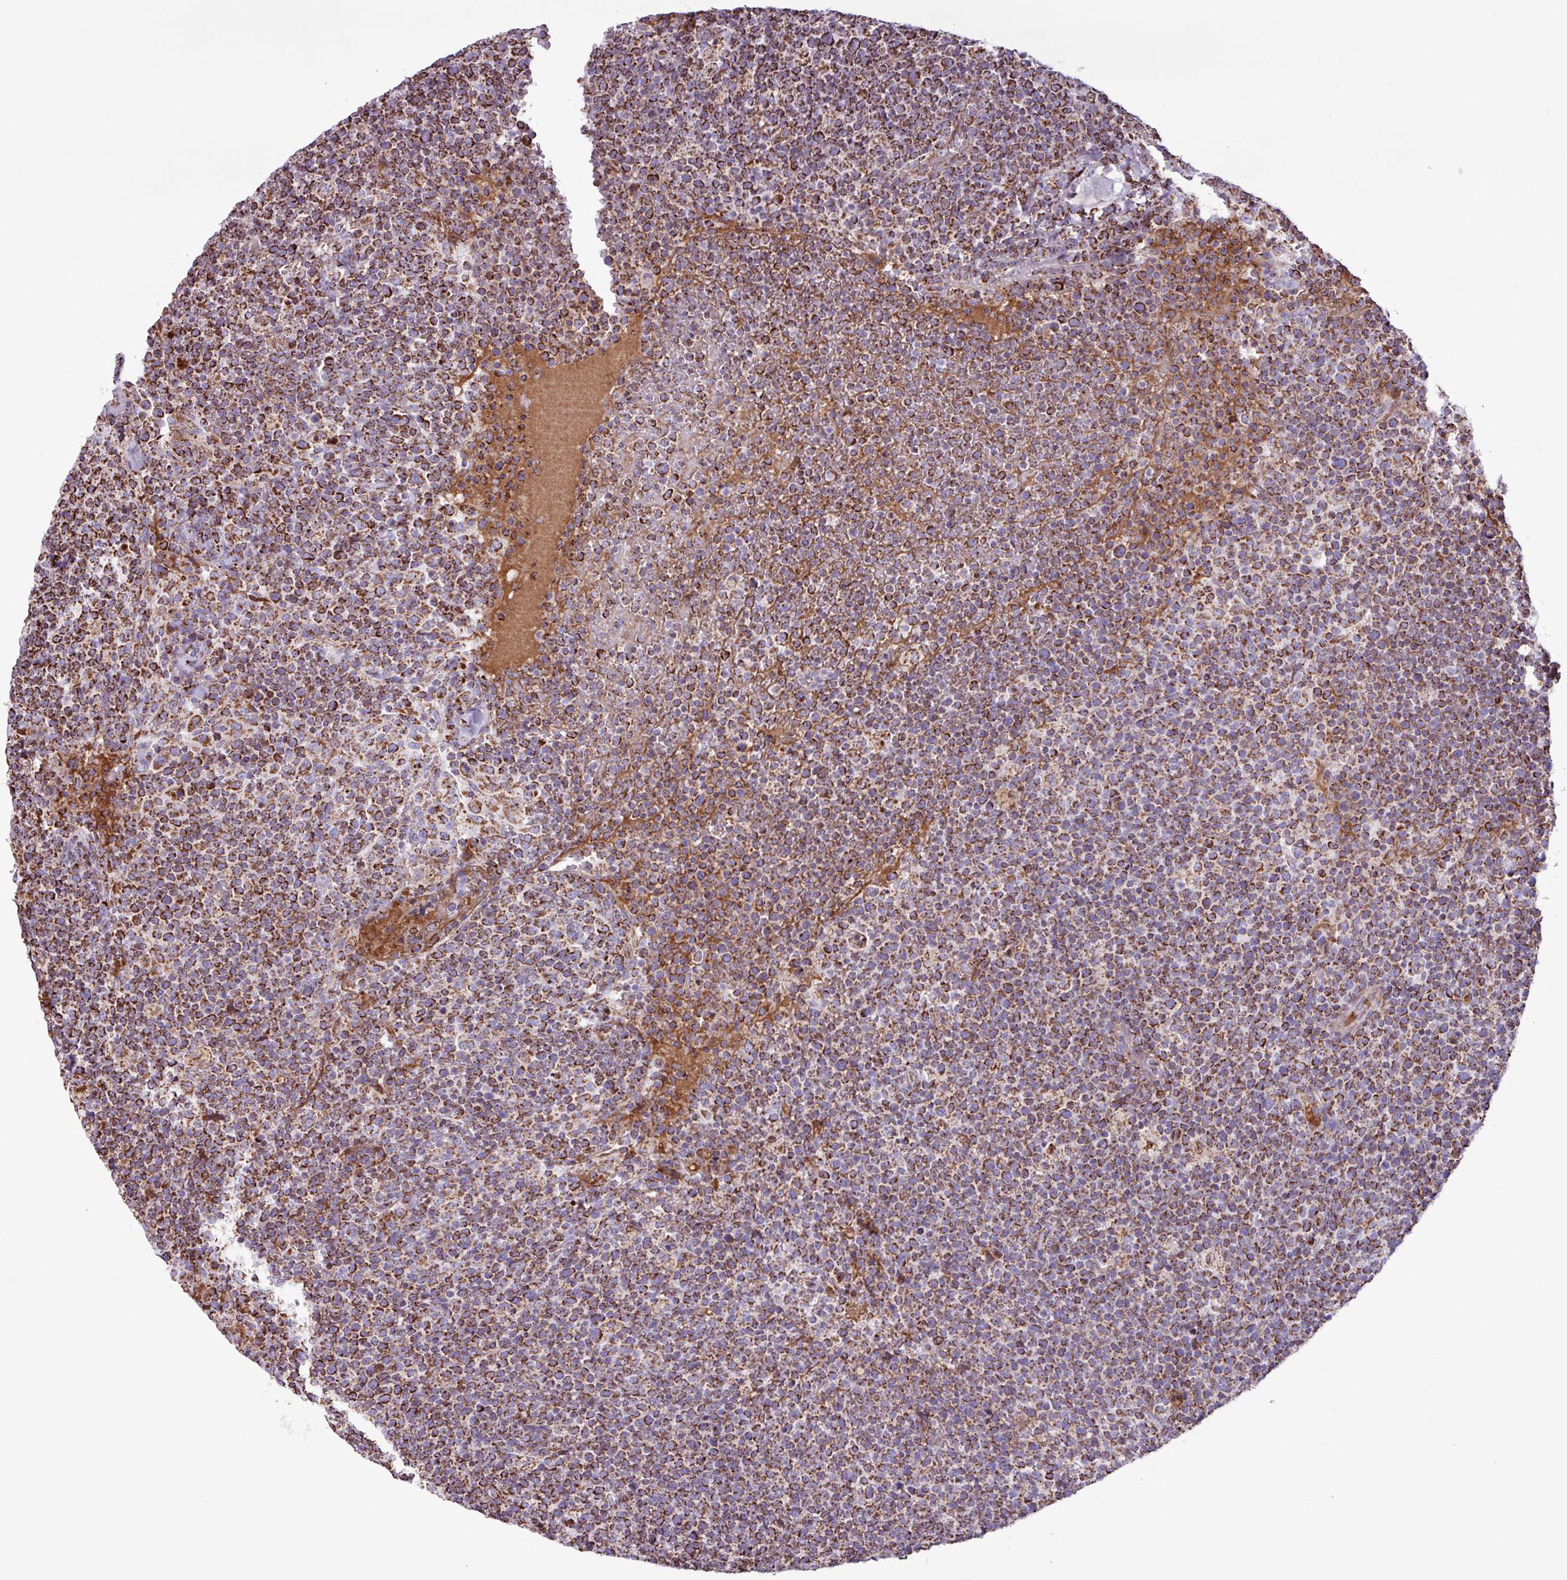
{"staining": {"intensity": "strong", "quantity": ">75%", "location": "cytoplasmic/membranous"}, "tissue": "lymphoma", "cell_type": "Tumor cells", "image_type": "cancer", "snomed": [{"axis": "morphology", "description": "Malignant lymphoma, non-Hodgkin's type, High grade"}, {"axis": "topography", "description": "Lymph node"}], "caption": "Tumor cells display high levels of strong cytoplasmic/membranous positivity in approximately >75% of cells in human malignant lymphoma, non-Hodgkin's type (high-grade). (DAB IHC with brightfield microscopy, high magnification).", "gene": "RTL3", "patient": {"sex": "male", "age": 61}}